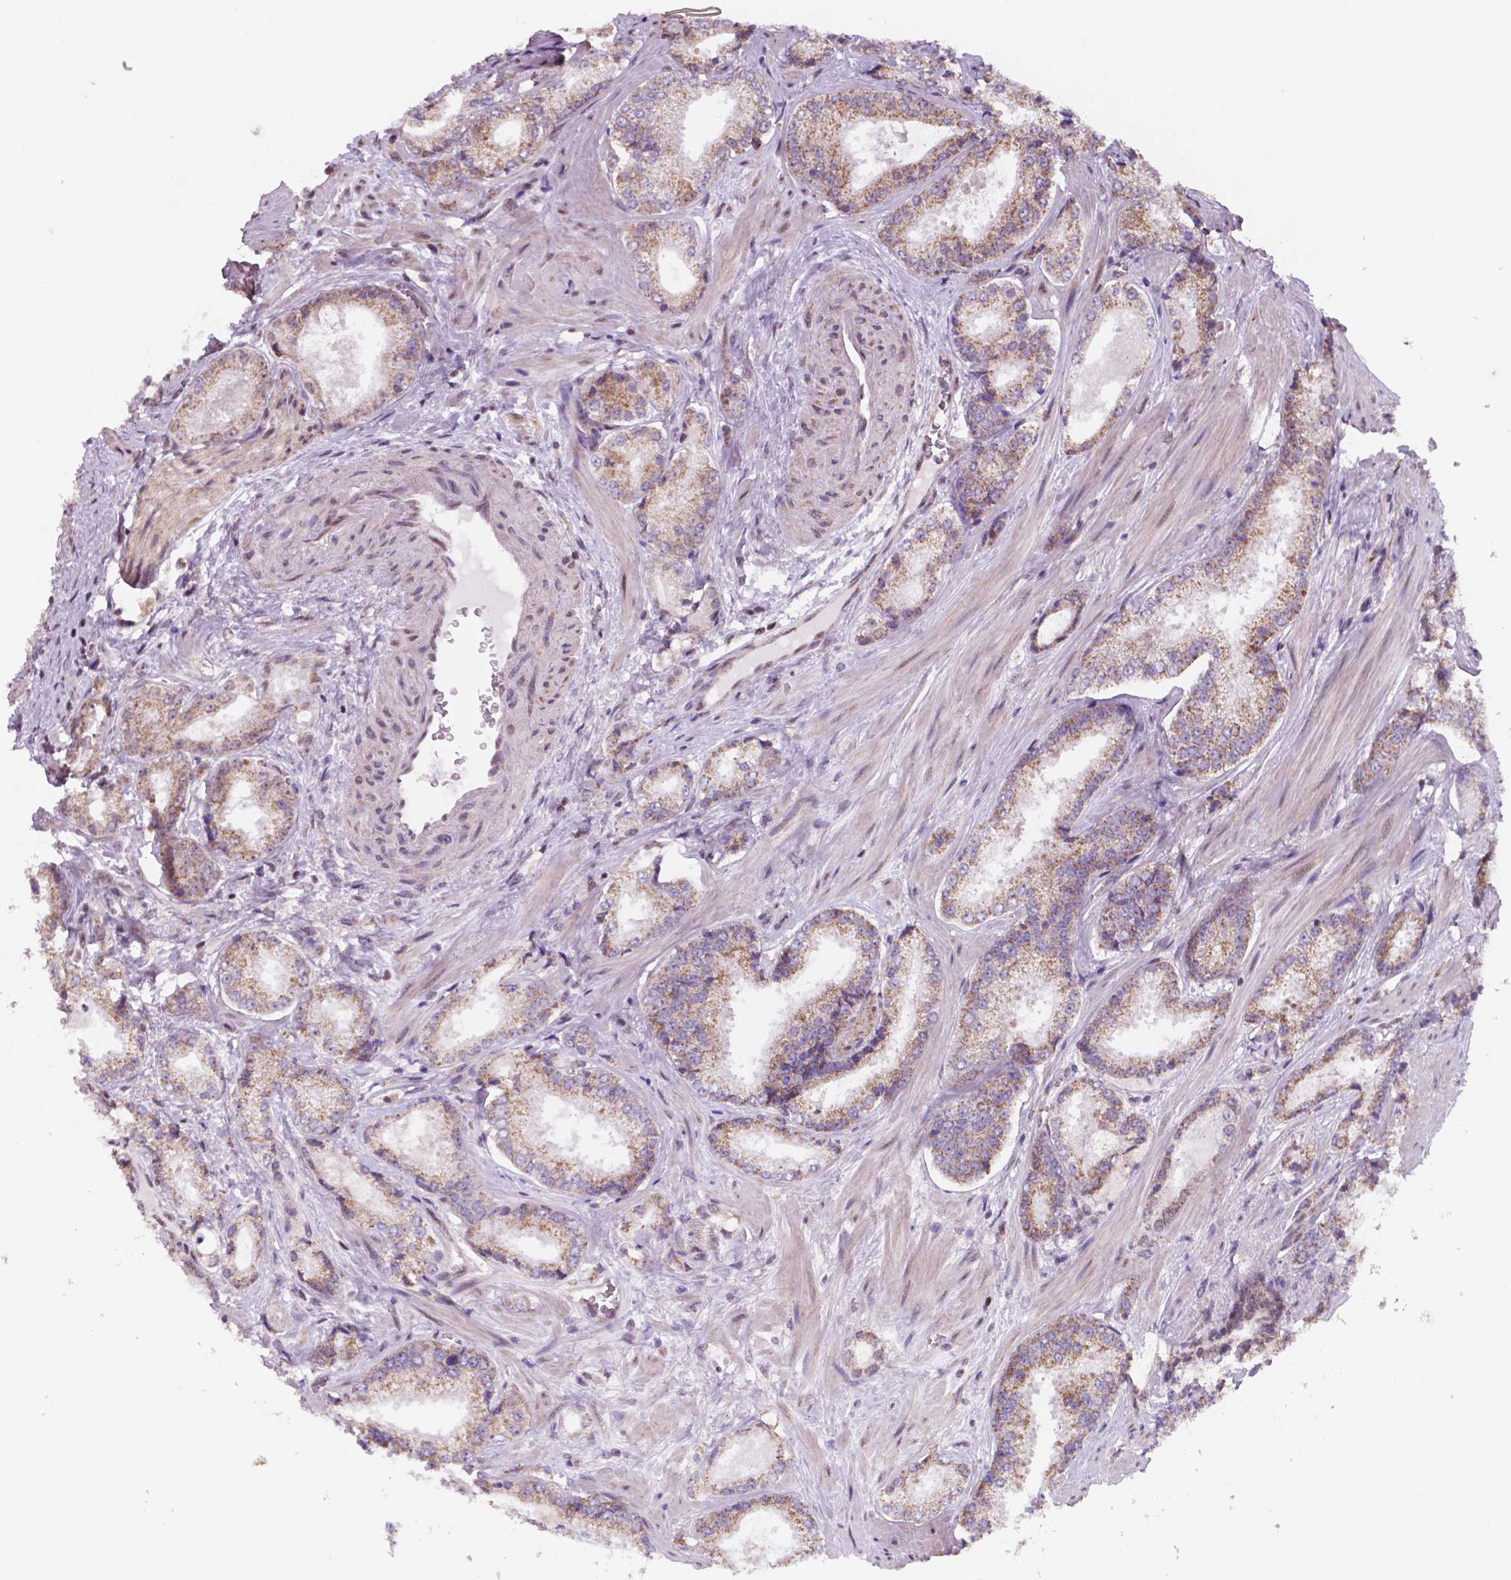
{"staining": {"intensity": "moderate", "quantity": "25%-75%", "location": "cytoplasmic/membranous"}, "tissue": "prostate cancer", "cell_type": "Tumor cells", "image_type": "cancer", "snomed": [{"axis": "morphology", "description": "Adenocarcinoma, Low grade"}, {"axis": "topography", "description": "Prostate"}], "caption": "Human prostate low-grade adenocarcinoma stained with a protein marker shows moderate staining in tumor cells.", "gene": "NDUFA10", "patient": {"sex": "male", "age": 56}}